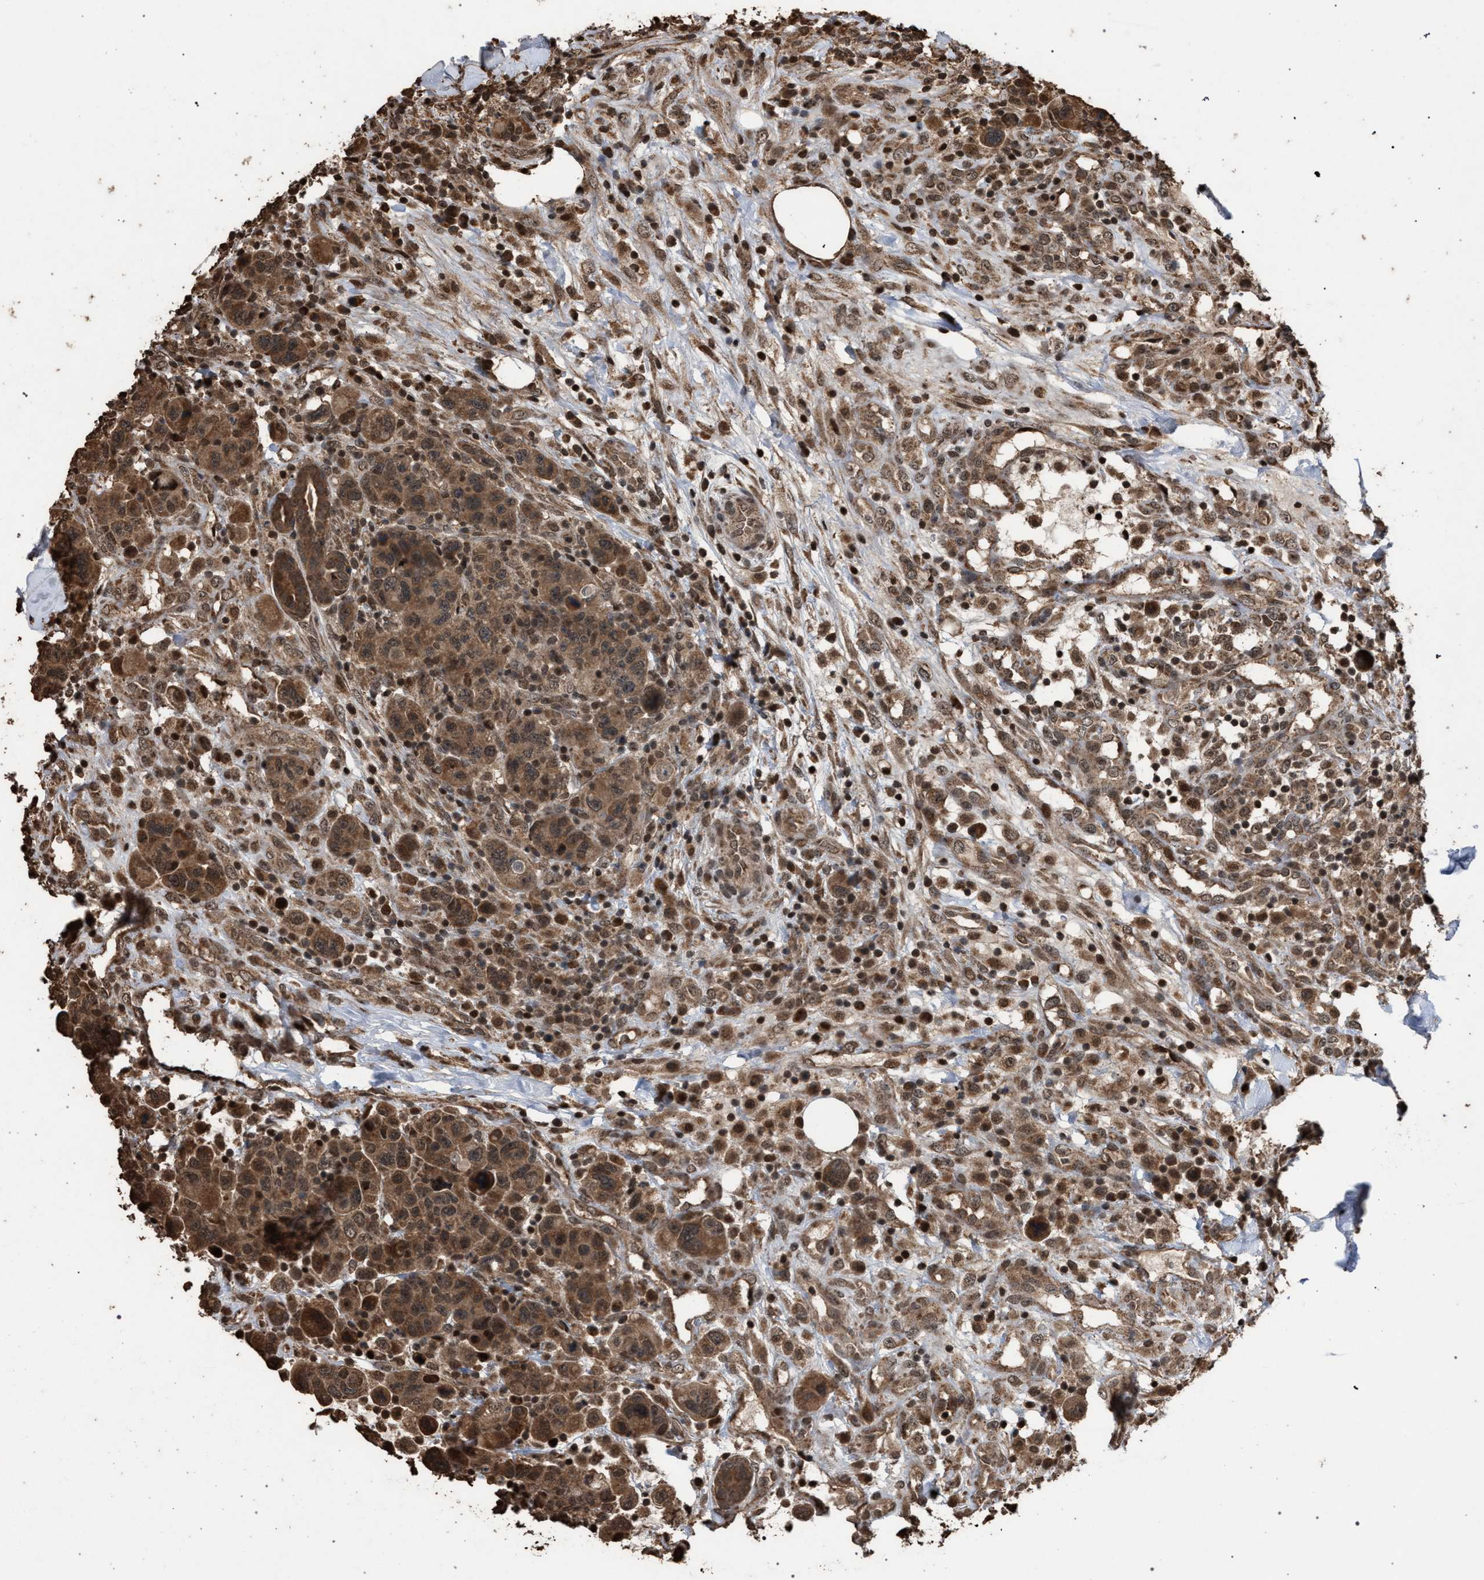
{"staining": {"intensity": "moderate", "quantity": ">75%", "location": "cytoplasmic/membranous"}, "tissue": "breast cancer", "cell_type": "Tumor cells", "image_type": "cancer", "snomed": [{"axis": "morphology", "description": "Duct carcinoma"}, {"axis": "topography", "description": "Breast"}], "caption": "Human breast invasive ductal carcinoma stained with a brown dye shows moderate cytoplasmic/membranous positive expression in about >75% of tumor cells.", "gene": "NAA35", "patient": {"sex": "female", "age": 37}}